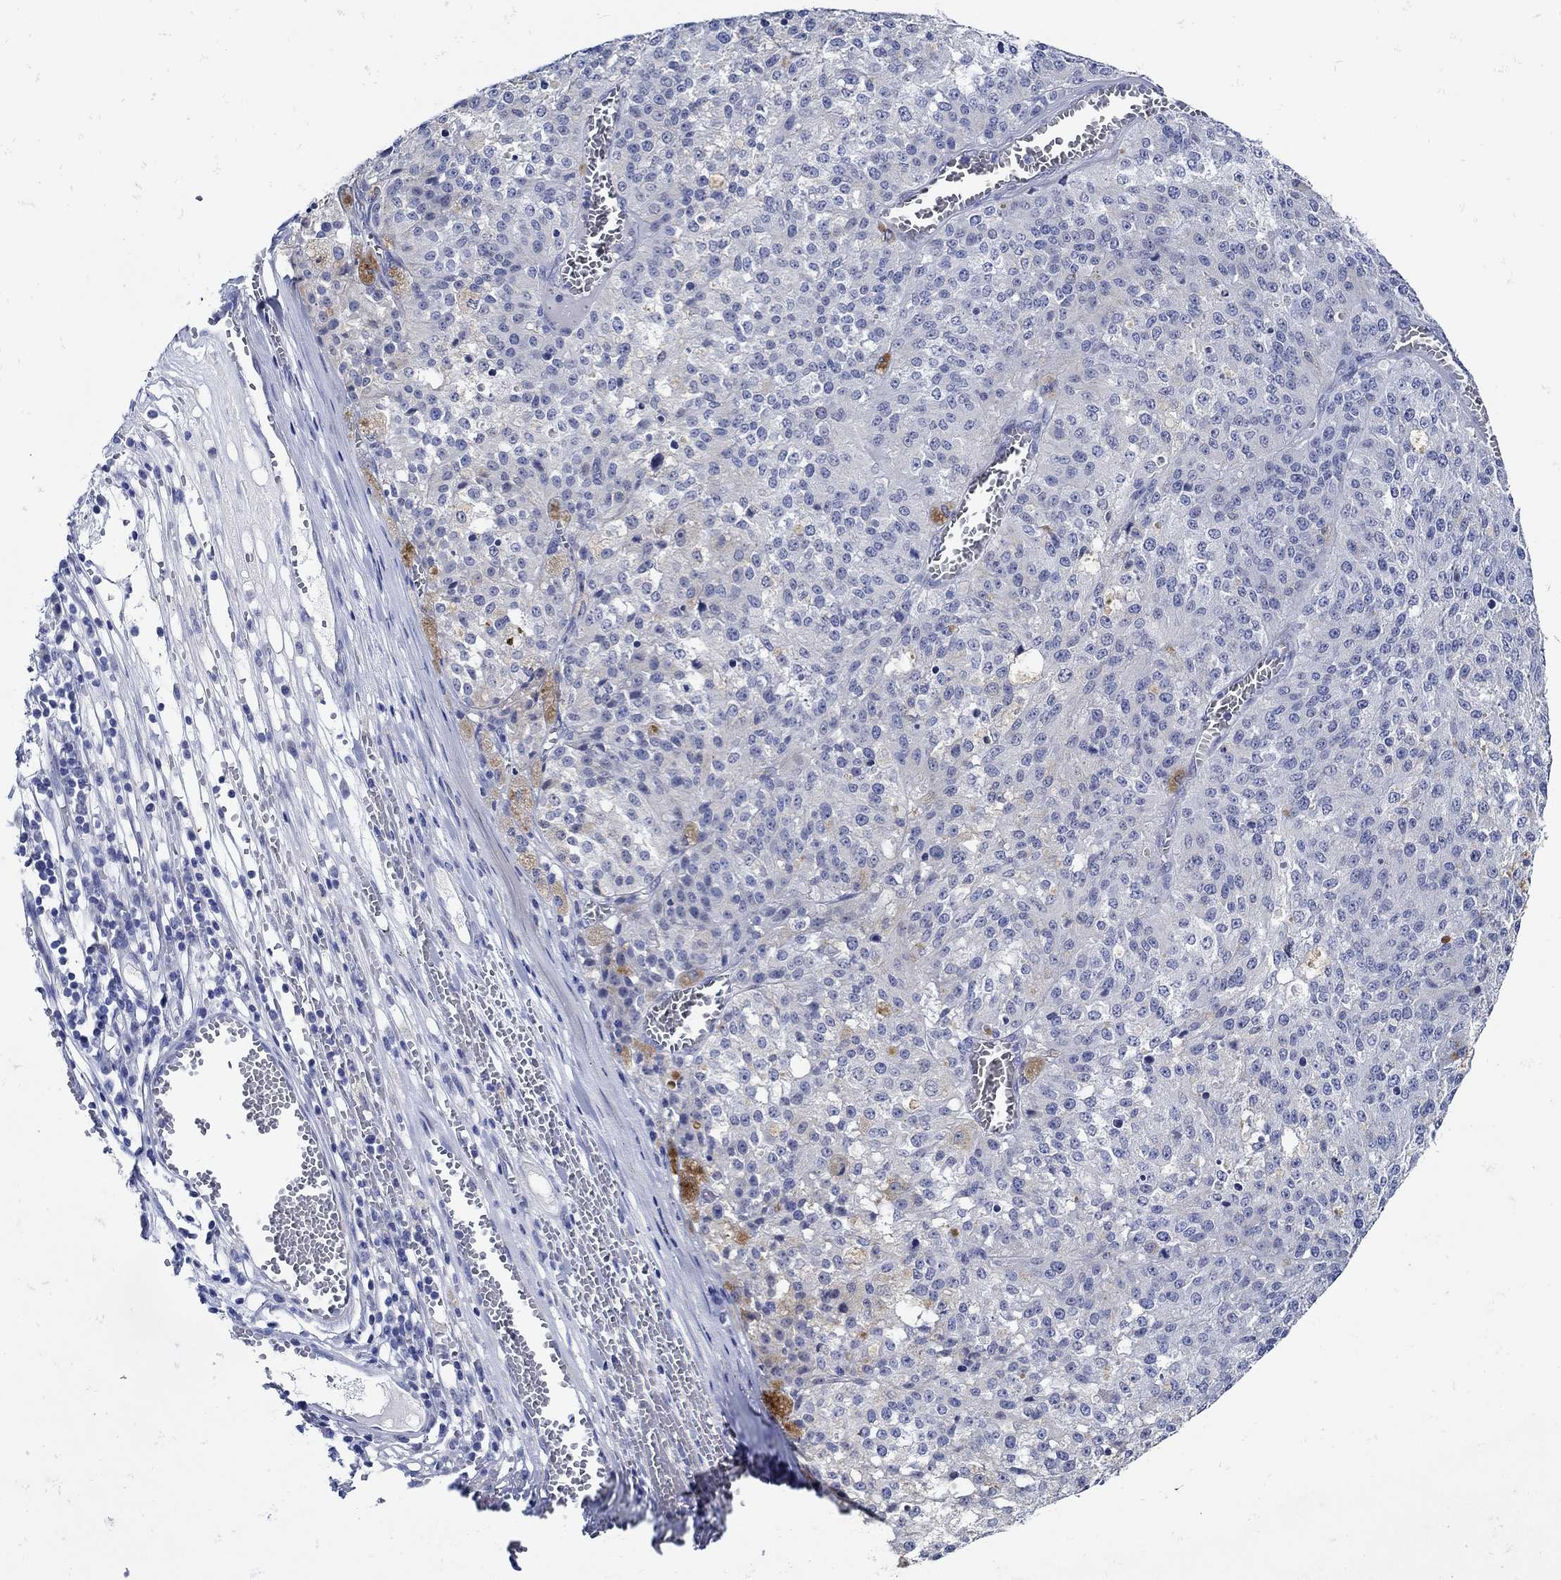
{"staining": {"intensity": "negative", "quantity": "none", "location": "none"}, "tissue": "melanoma", "cell_type": "Tumor cells", "image_type": "cancer", "snomed": [{"axis": "morphology", "description": "Malignant melanoma, Metastatic site"}, {"axis": "topography", "description": "Lymph node"}], "caption": "This is a histopathology image of IHC staining of malignant melanoma (metastatic site), which shows no positivity in tumor cells.", "gene": "NOS1", "patient": {"sex": "female", "age": 64}}